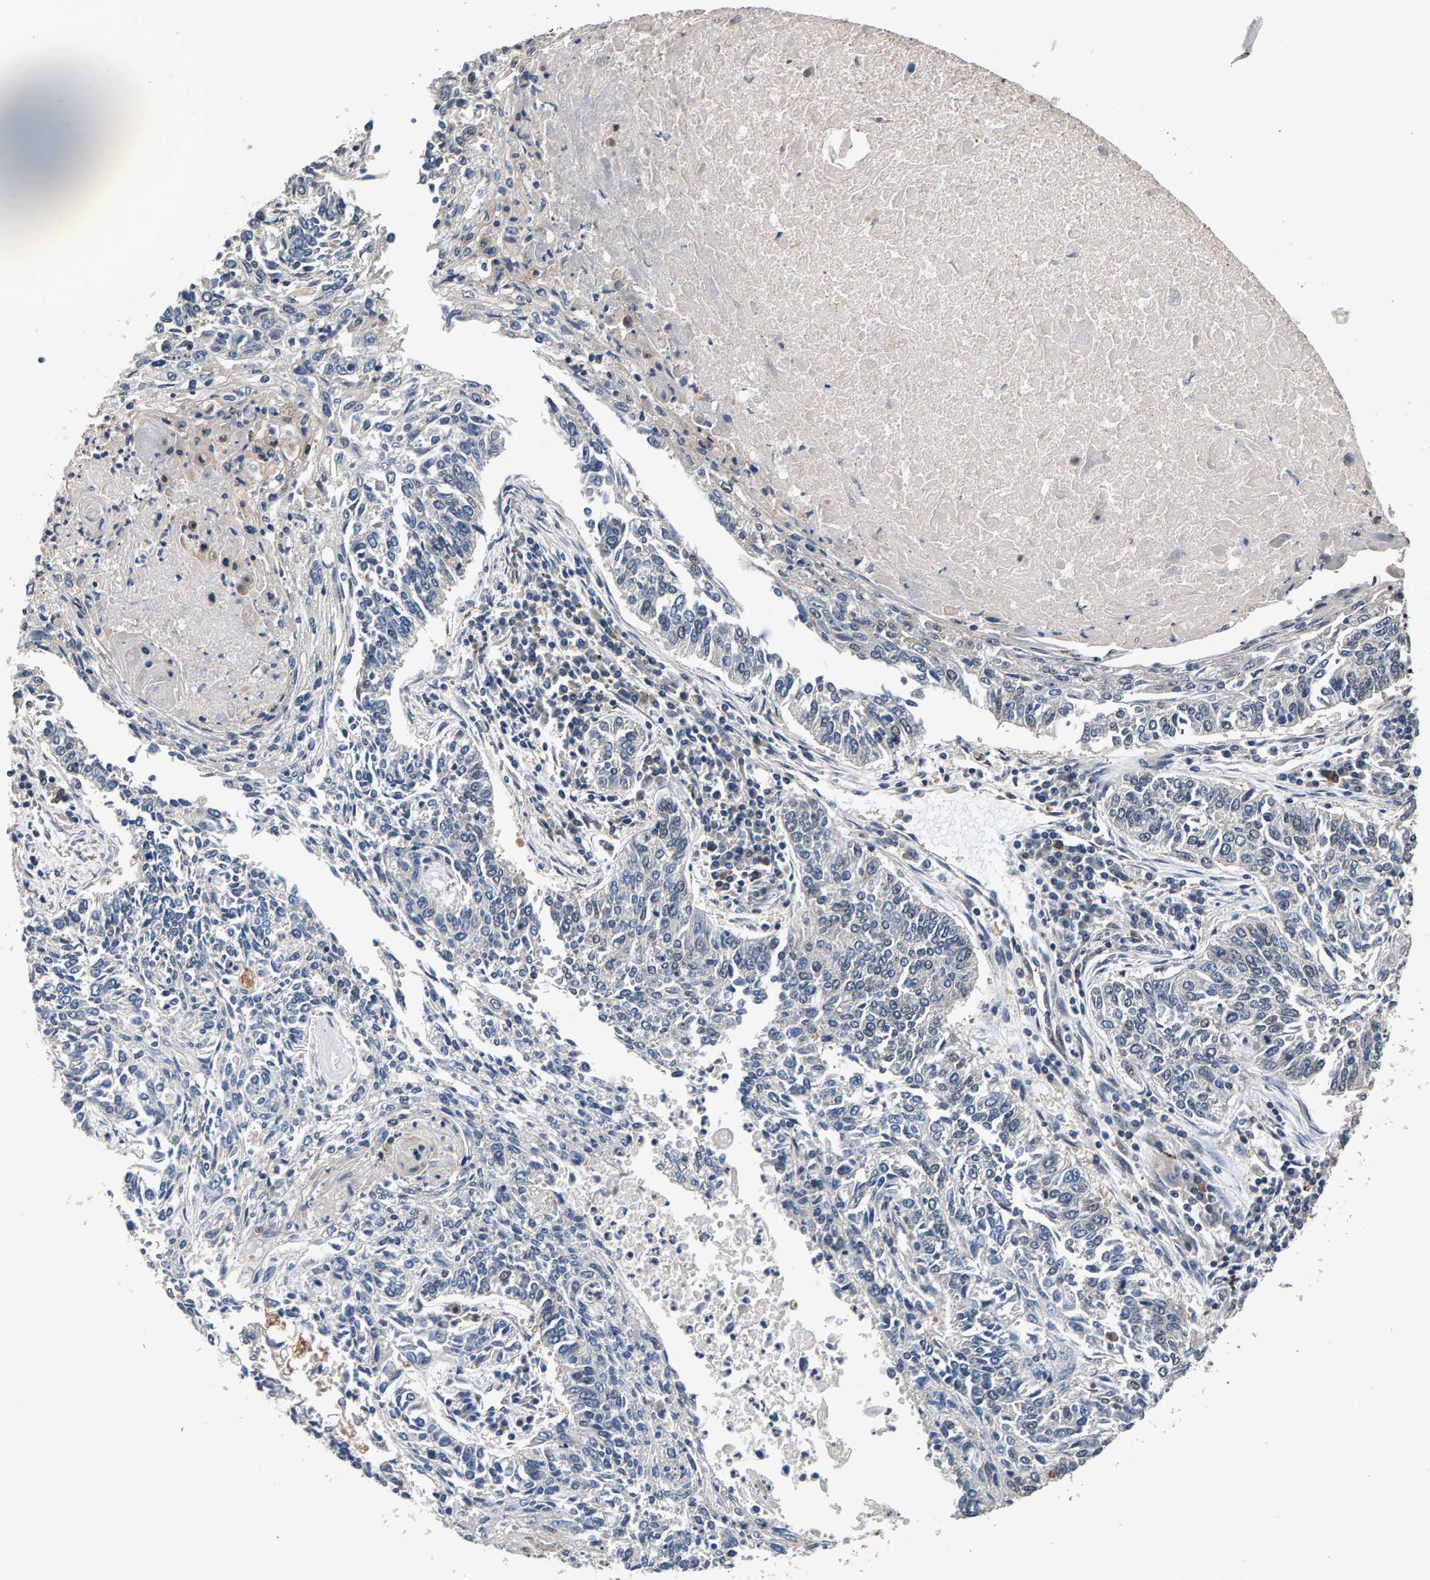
{"staining": {"intensity": "negative", "quantity": "none", "location": "none"}, "tissue": "lung cancer", "cell_type": "Tumor cells", "image_type": "cancer", "snomed": [{"axis": "morphology", "description": "Normal tissue, NOS"}, {"axis": "morphology", "description": "Squamous cell carcinoma, NOS"}, {"axis": "topography", "description": "Cartilage tissue"}, {"axis": "topography", "description": "Bronchus"}, {"axis": "topography", "description": "Lung"}], "caption": "The immunohistochemistry photomicrograph has no significant positivity in tumor cells of squamous cell carcinoma (lung) tissue.", "gene": "RBM33", "patient": {"sex": "female", "age": 49}}